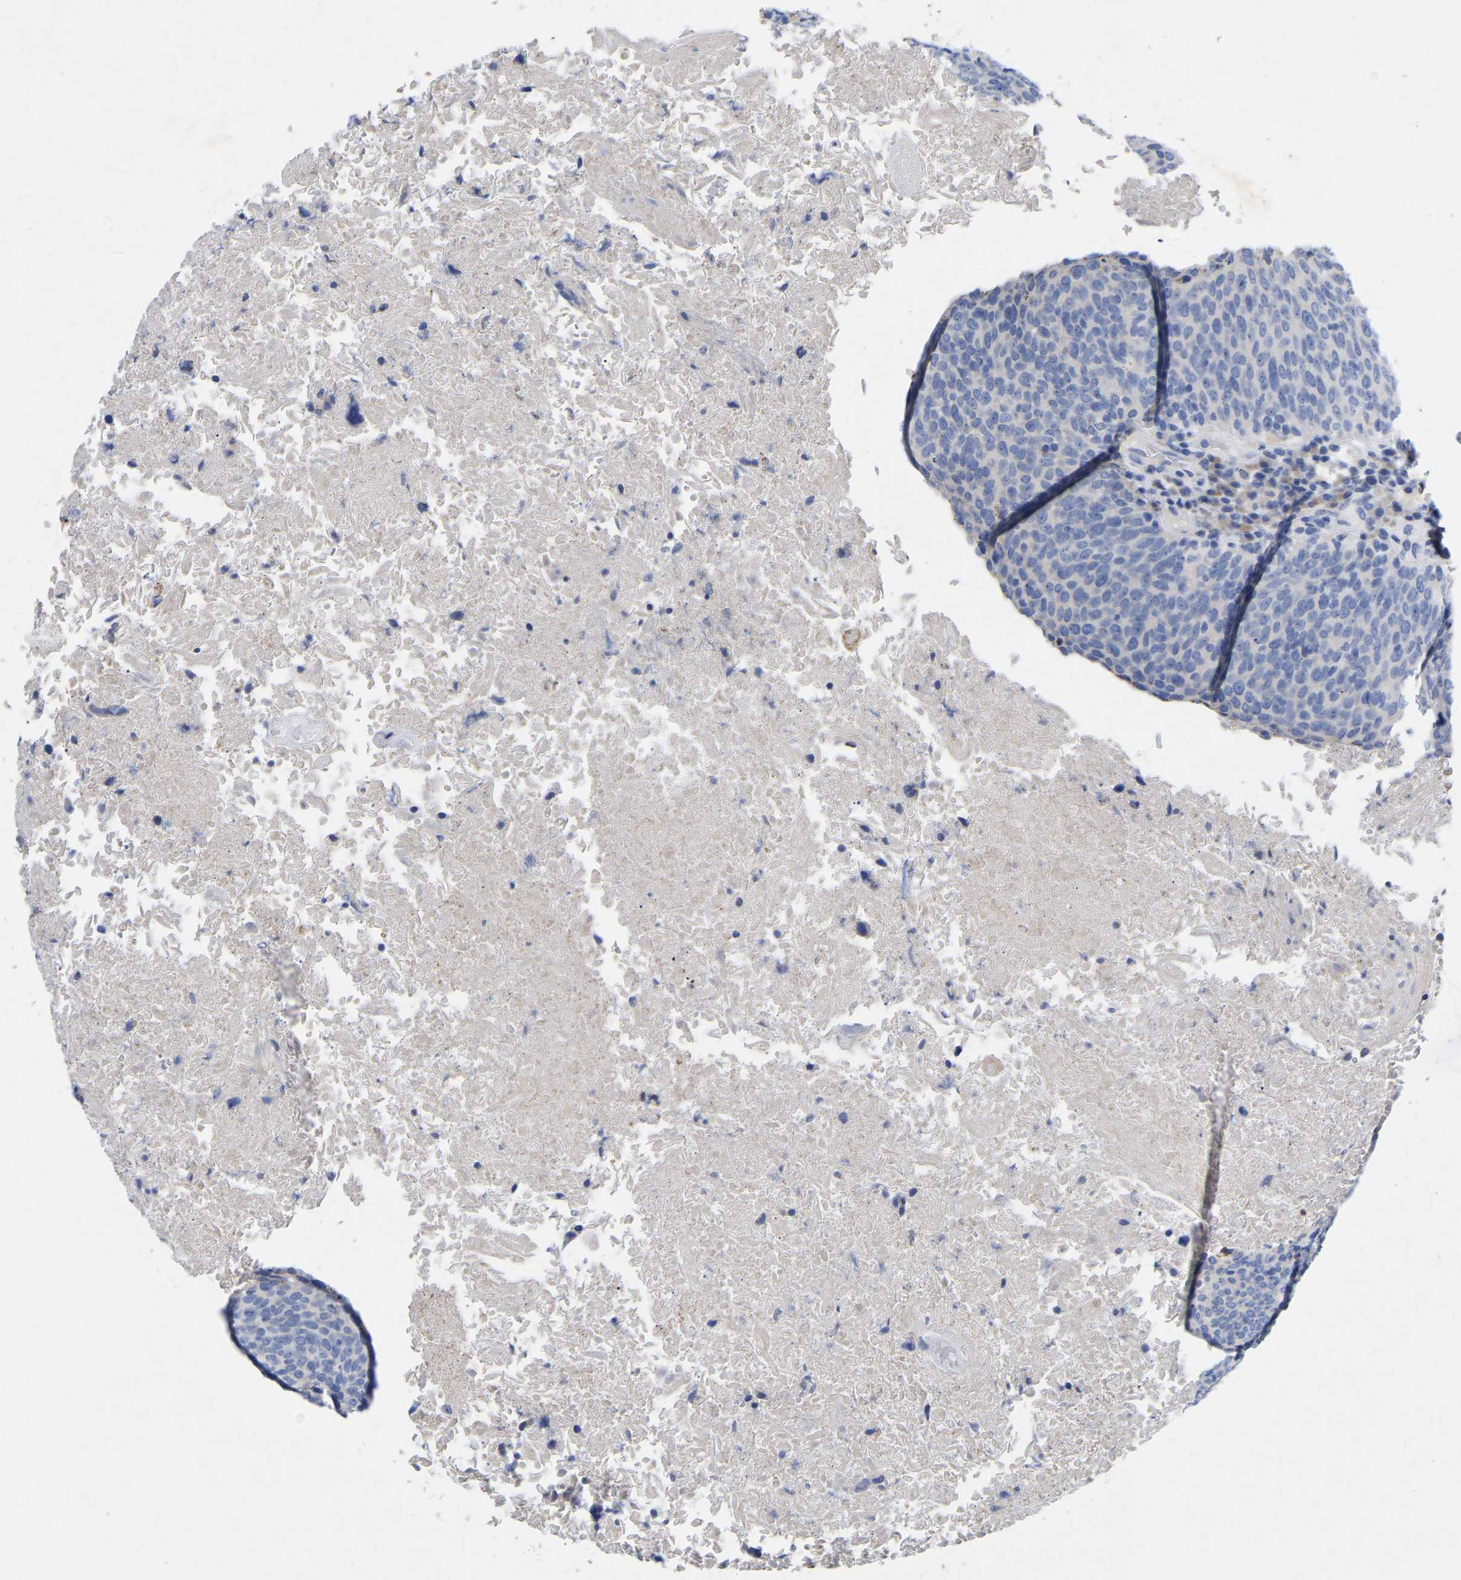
{"staining": {"intensity": "negative", "quantity": "none", "location": "none"}, "tissue": "head and neck cancer", "cell_type": "Tumor cells", "image_type": "cancer", "snomed": [{"axis": "morphology", "description": "Squamous cell carcinoma, NOS"}, {"axis": "morphology", "description": "Squamous cell carcinoma, metastatic, NOS"}, {"axis": "topography", "description": "Lymph node"}, {"axis": "topography", "description": "Head-Neck"}], "caption": "This is a micrograph of immunohistochemistry staining of head and neck cancer, which shows no expression in tumor cells. The staining is performed using DAB (3,3'-diaminobenzidine) brown chromogen with nuclei counter-stained in using hematoxylin.", "gene": "STRIP2", "patient": {"sex": "male", "age": 62}}